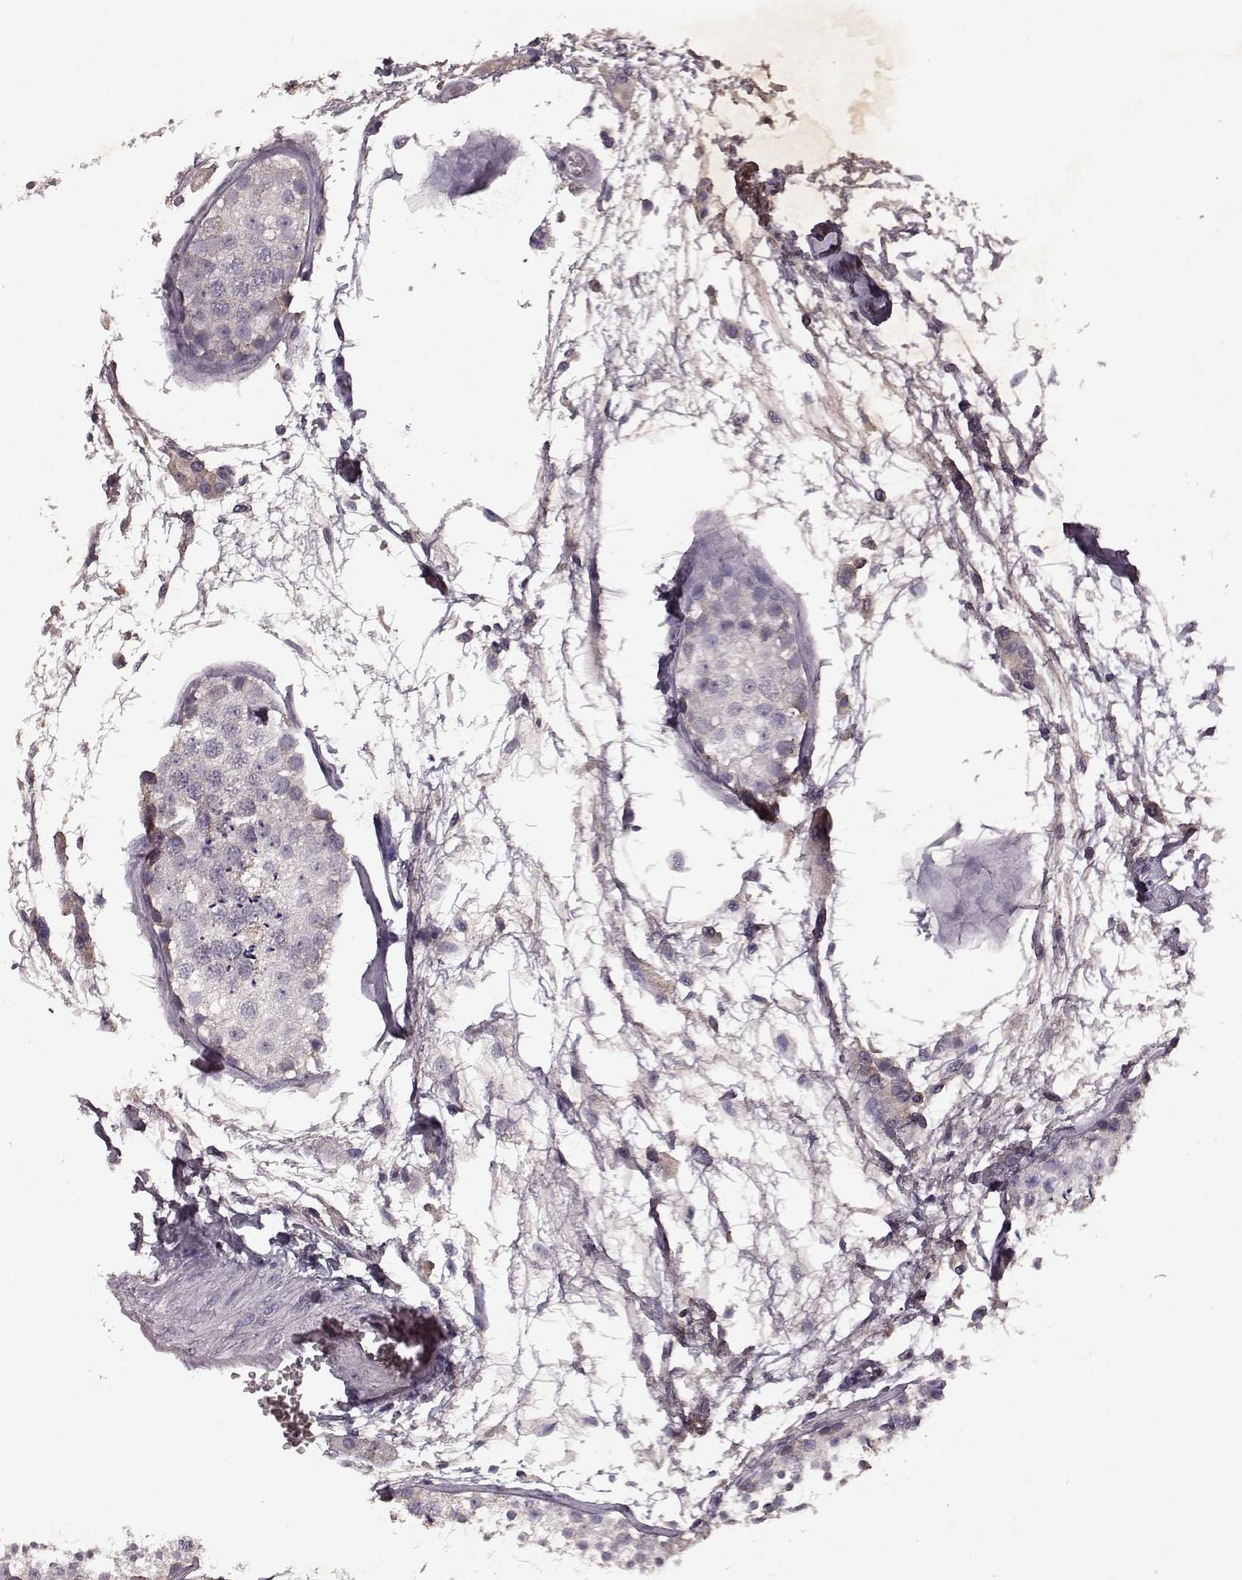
{"staining": {"intensity": "weak", "quantity": "<25%", "location": "cytoplasmic/membranous"}, "tissue": "testis", "cell_type": "Cells in seminiferous ducts", "image_type": "normal", "snomed": [{"axis": "morphology", "description": "Normal tissue, NOS"}, {"axis": "topography", "description": "Testis"}], "caption": "Testis stained for a protein using immunohistochemistry (IHC) reveals no positivity cells in seminiferous ducts.", "gene": "FRRS1L", "patient": {"sex": "male", "age": 29}}